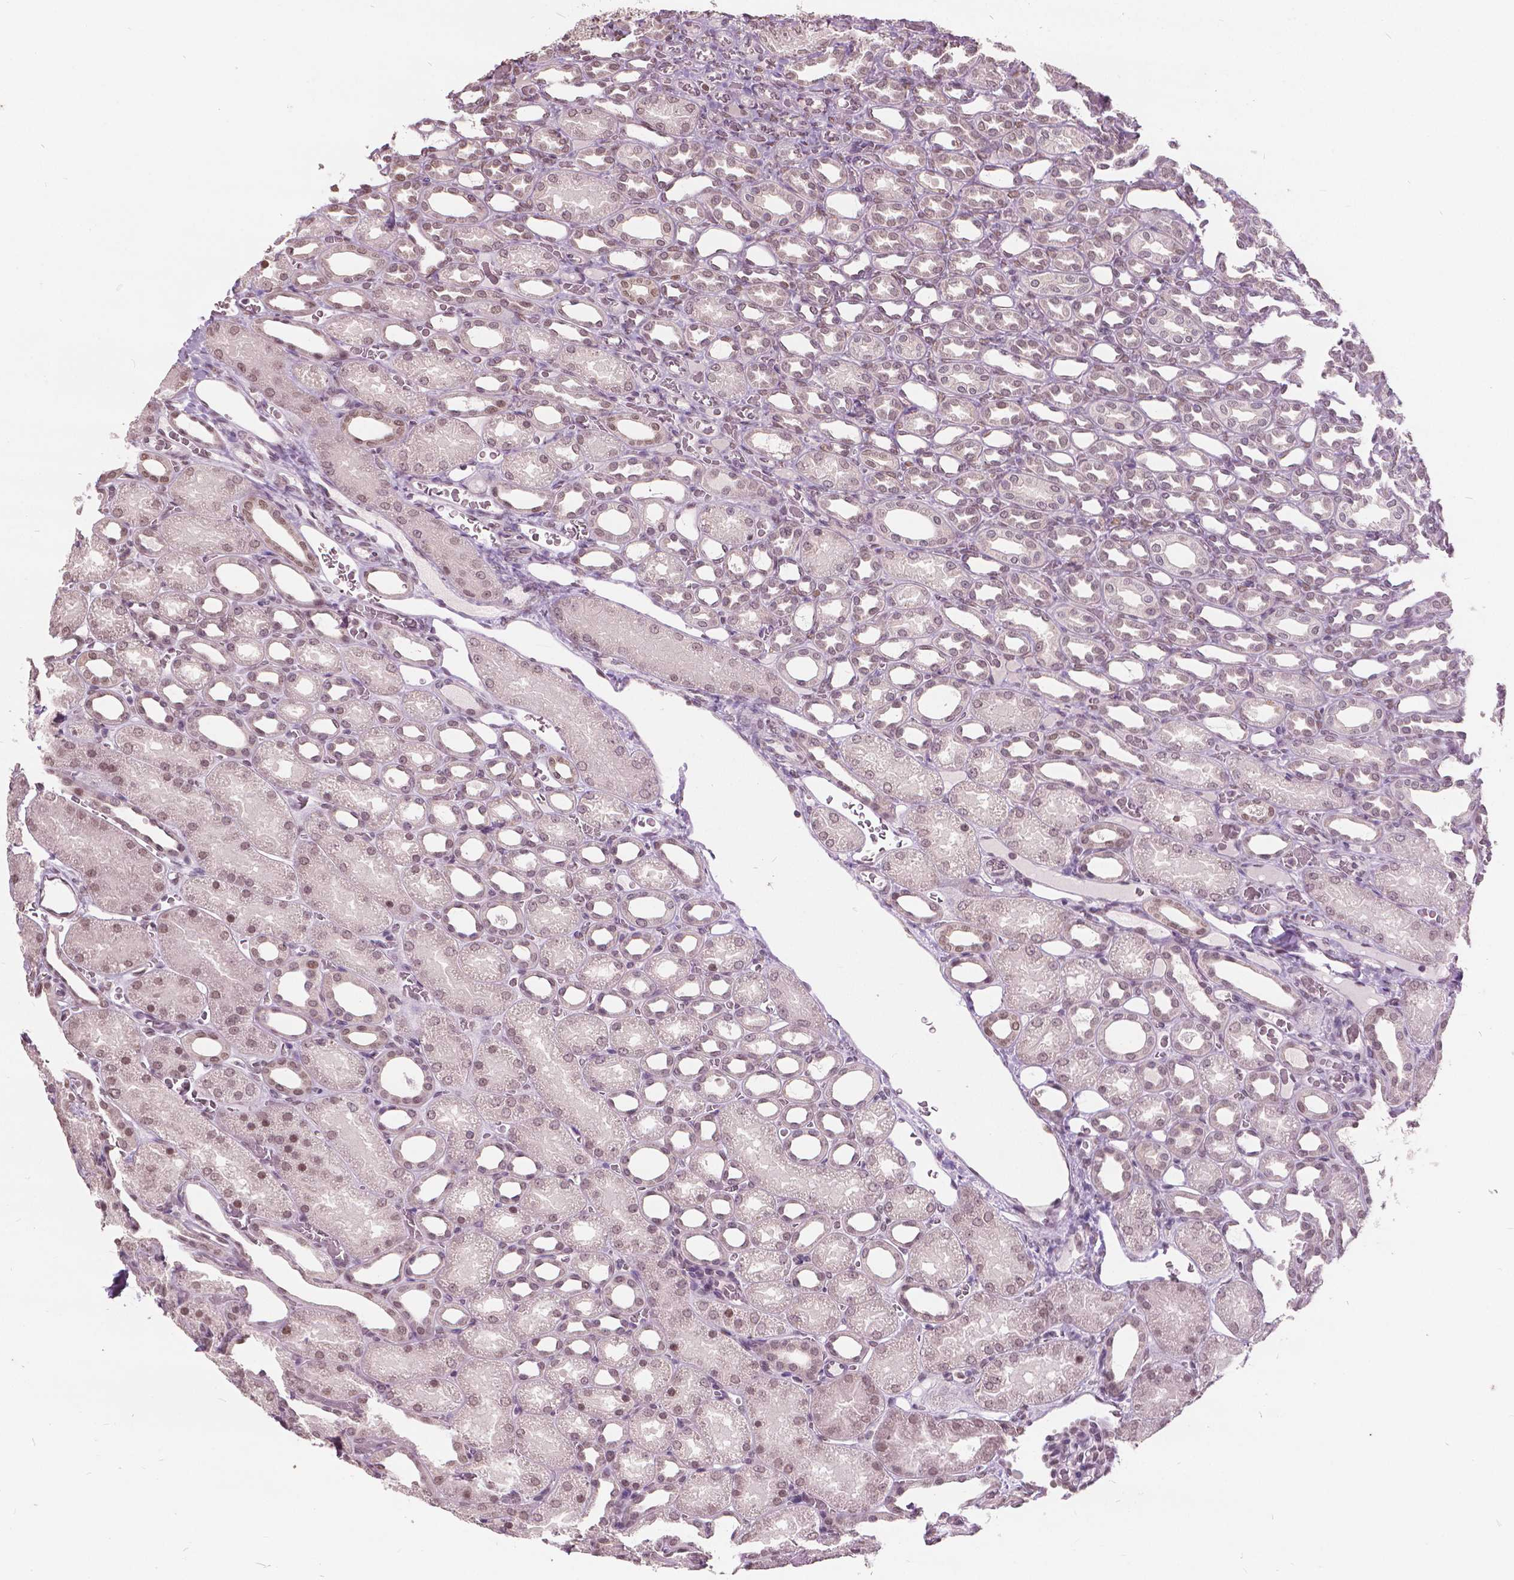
{"staining": {"intensity": "weak", "quantity": "25%-75%", "location": "nuclear"}, "tissue": "kidney", "cell_type": "Cells in glomeruli", "image_type": "normal", "snomed": [{"axis": "morphology", "description": "Normal tissue, NOS"}, {"axis": "topography", "description": "Kidney"}], "caption": "Immunohistochemistry micrograph of normal kidney: kidney stained using IHC reveals low levels of weak protein expression localized specifically in the nuclear of cells in glomeruli, appearing as a nuclear brown color.", "gene": "HOXA10", "patient": {"sex": "male", "age": 2}}